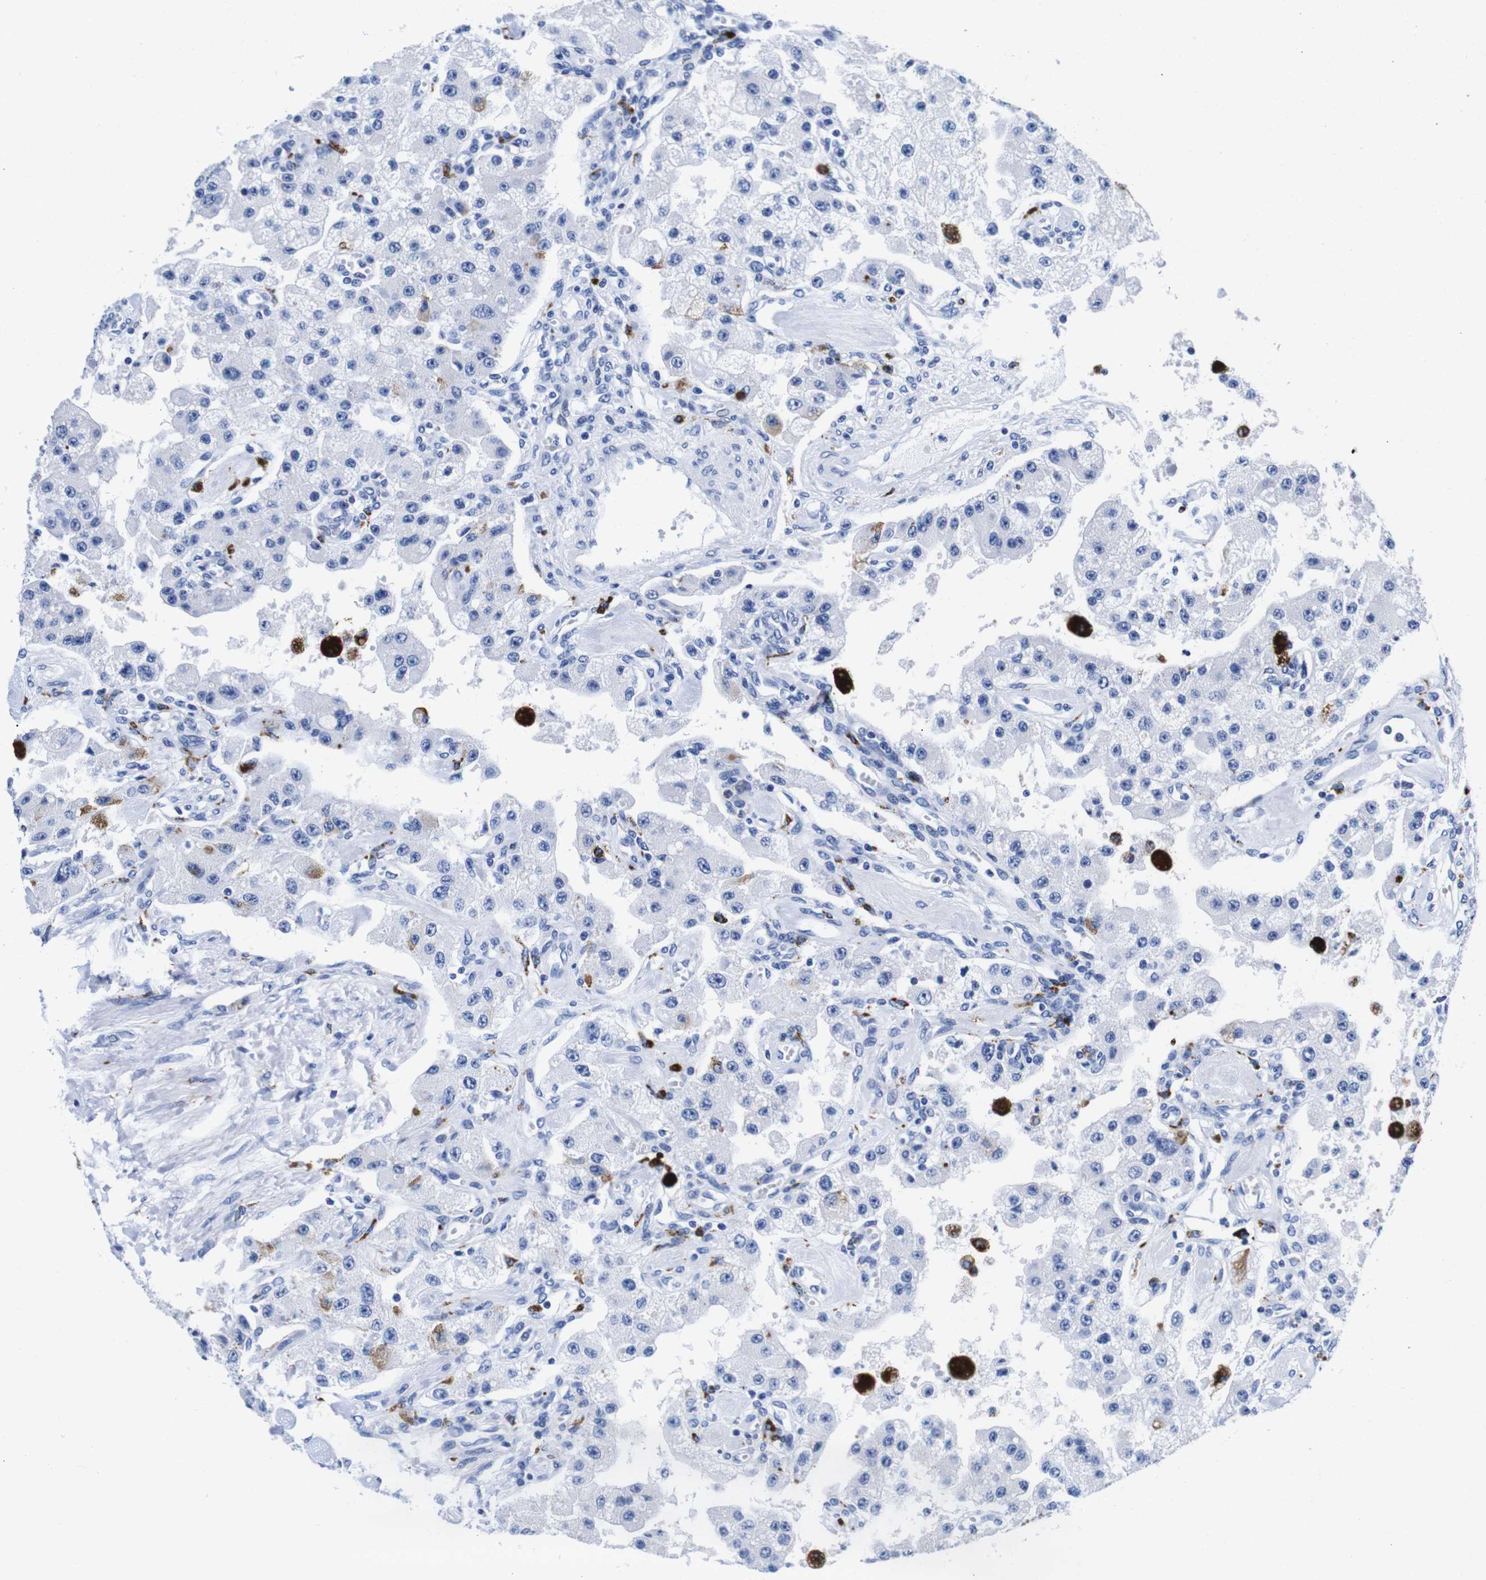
{"staining": {"intensity": "negative", "quantity": "none", "location": "none"}, "tissue": "carcinoid", "cell_type": "Tumor cells", "image_type": "cancer", "snomed": [{"axis": "morphology", "description": "Carcinoid, malignant, NOS"}, {"axis": "topography", "description": "Pancreas"}], "caption": "Tumor cells are negative for protein expression in human carcinoid. Brightfield microscopy of immunohistochemistry (IHC) stained with DAB (3,3'-diaminobenzidine) (brown) and hematoxylin (blue), captured at high magnification.", "gene": "HLA-DMB", "patient": {"sex": "male", "age": 41}}